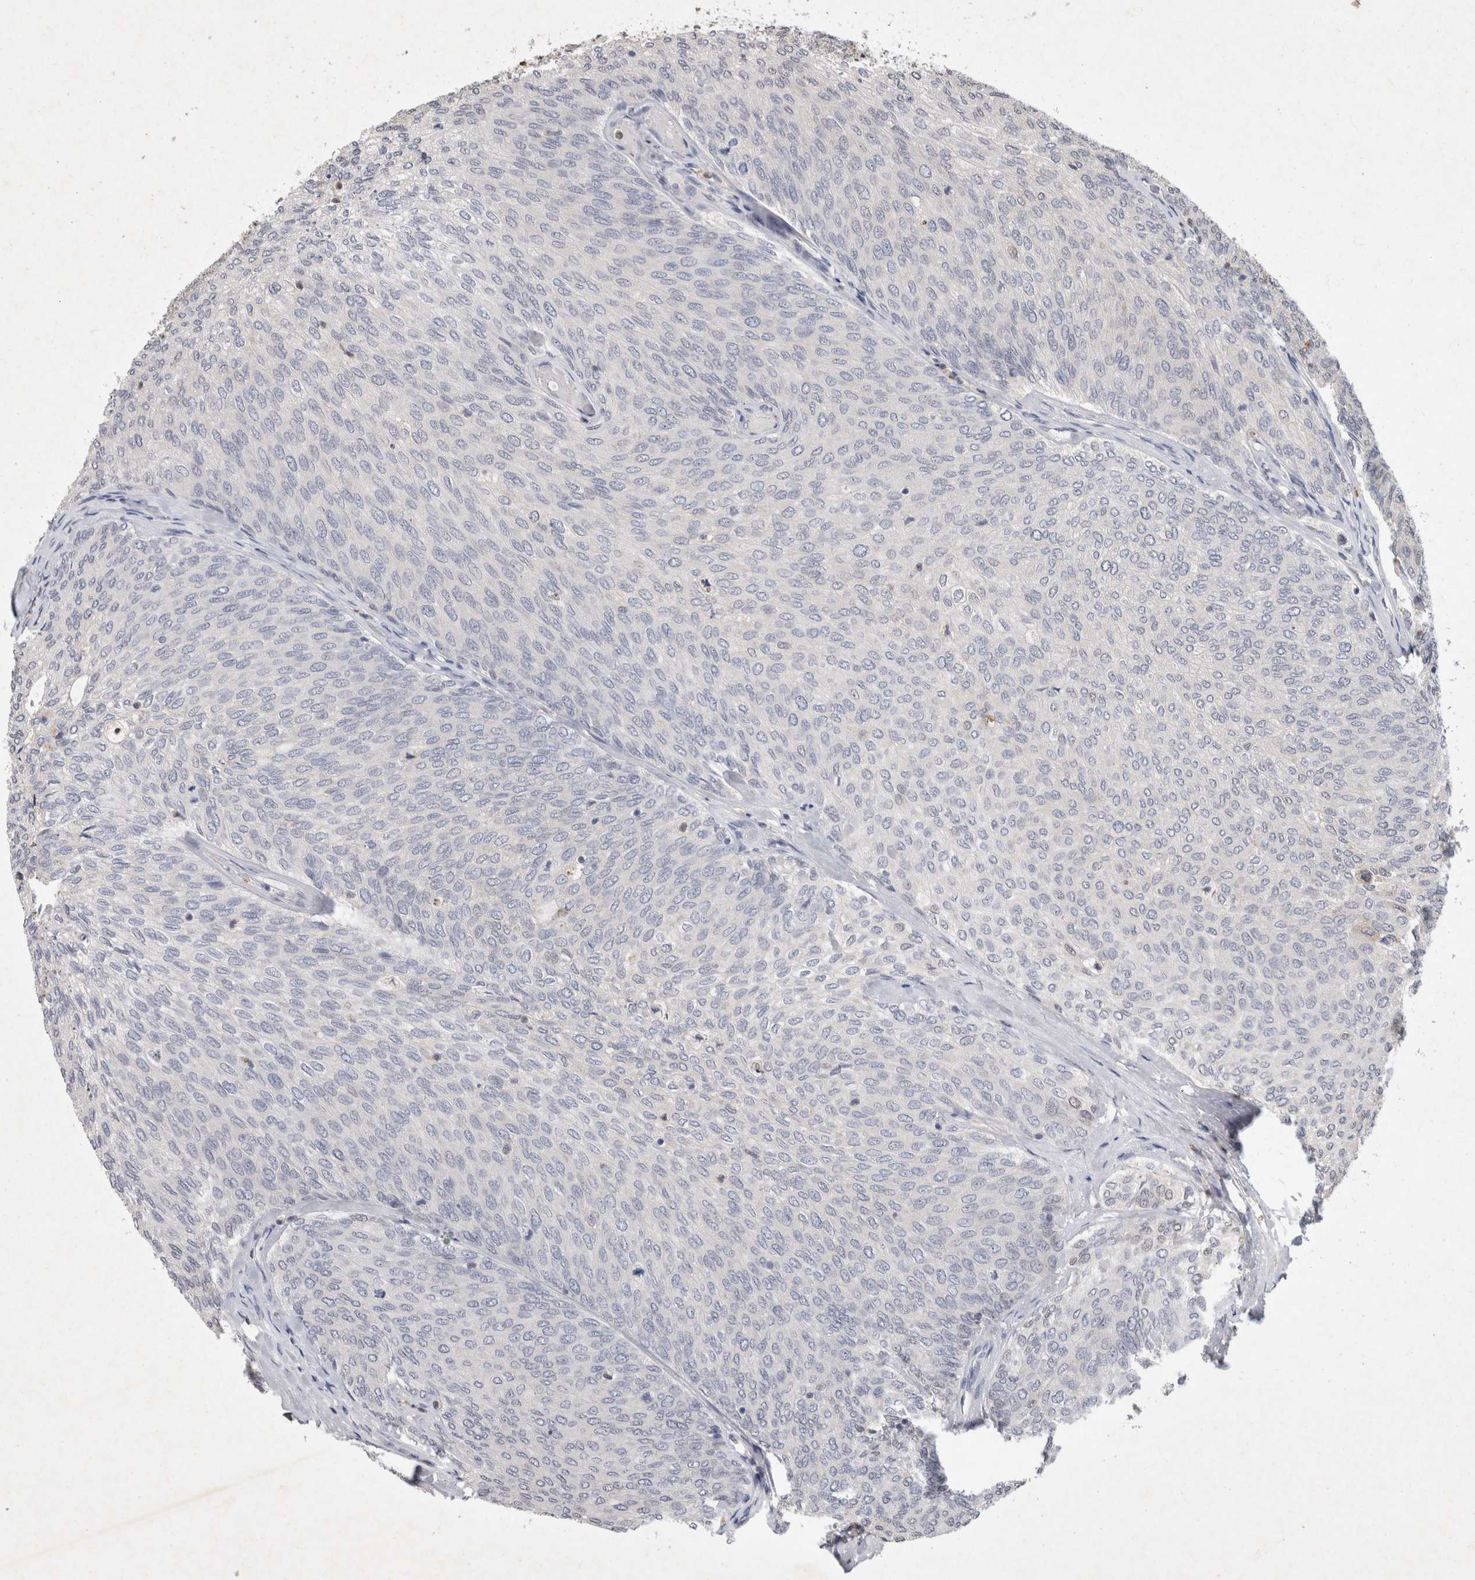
{"staining": {"intensity": "negative", "quantity": "none", "location": "none"}, "tissue": "urothelial cancer", "cell_type": "Tumor cells", "image_type": "cancer", "snomed": [{"axis": "morphology", "description": "Urothelial carcinoma, Low grade"}, {"axis": "topography", "description": "Urinary bladder"}], "caption": "Tumor cells show no significant expression in low-grade urothelial carcinoma. (Brightfield microscopy of DAB IHC at high magnification).", "gene": "XRCC5", "patient": {"sex": "female", "age": 79}}